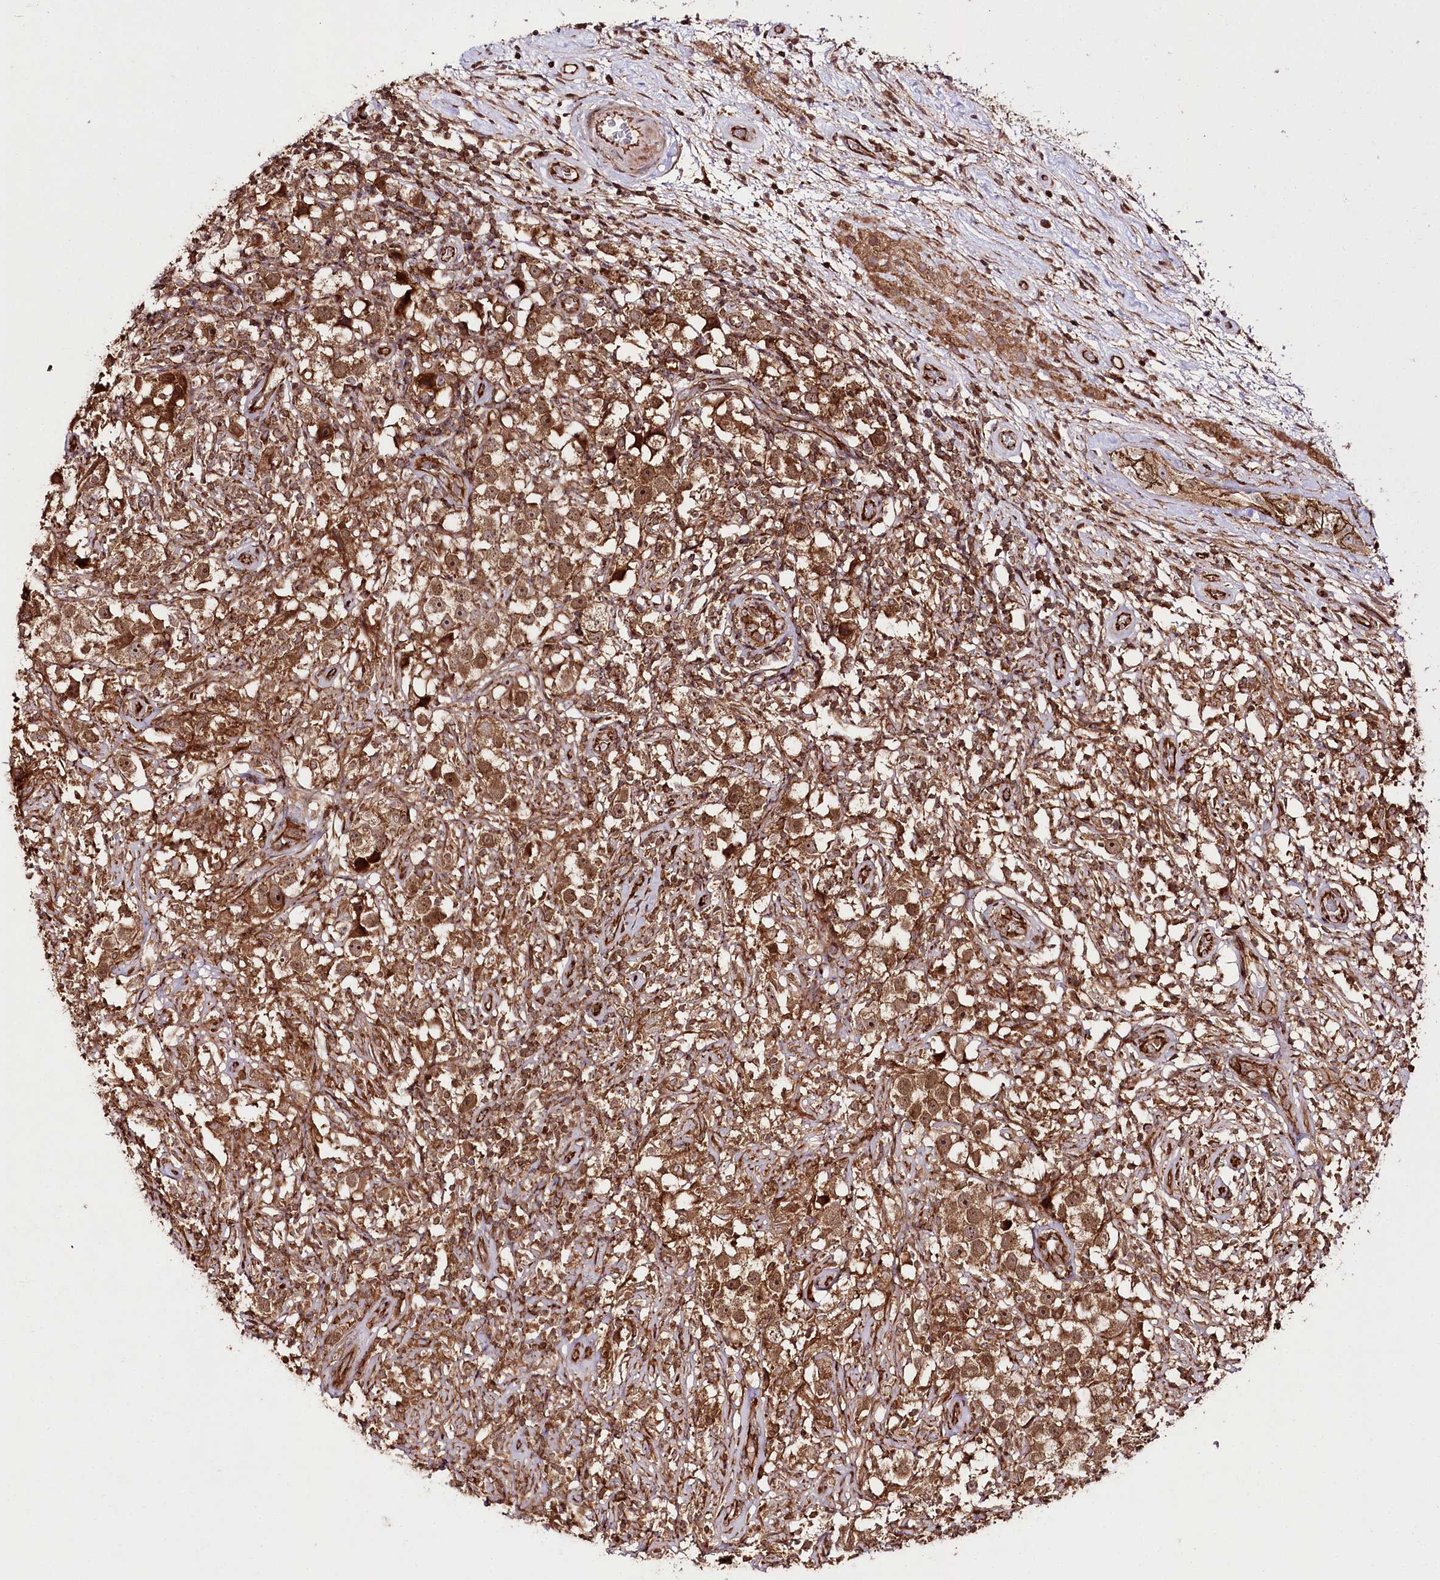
{"staining": {"intensity": "strong", "quantity": ">75%", "location": "cytoplasmic/membranous,nuclear"}, "tissue": "testis cancer", "cell_type": "Tumor cells", "image_type": "cancer", "snomed": [{"axis": "morphology", "description": "Seminoma, NOS"}, {"axis": "topography", "description": "Testis"}], "caption": "Immunohistochemical staining of testis cancer (seminoma) demonstrates high levels of strong cytoplasmic/membranous and nuclear expression in approximately >75% of tumor cells.", "gene": "DHX29", "patient": {"sex": "male", "age": 49}}